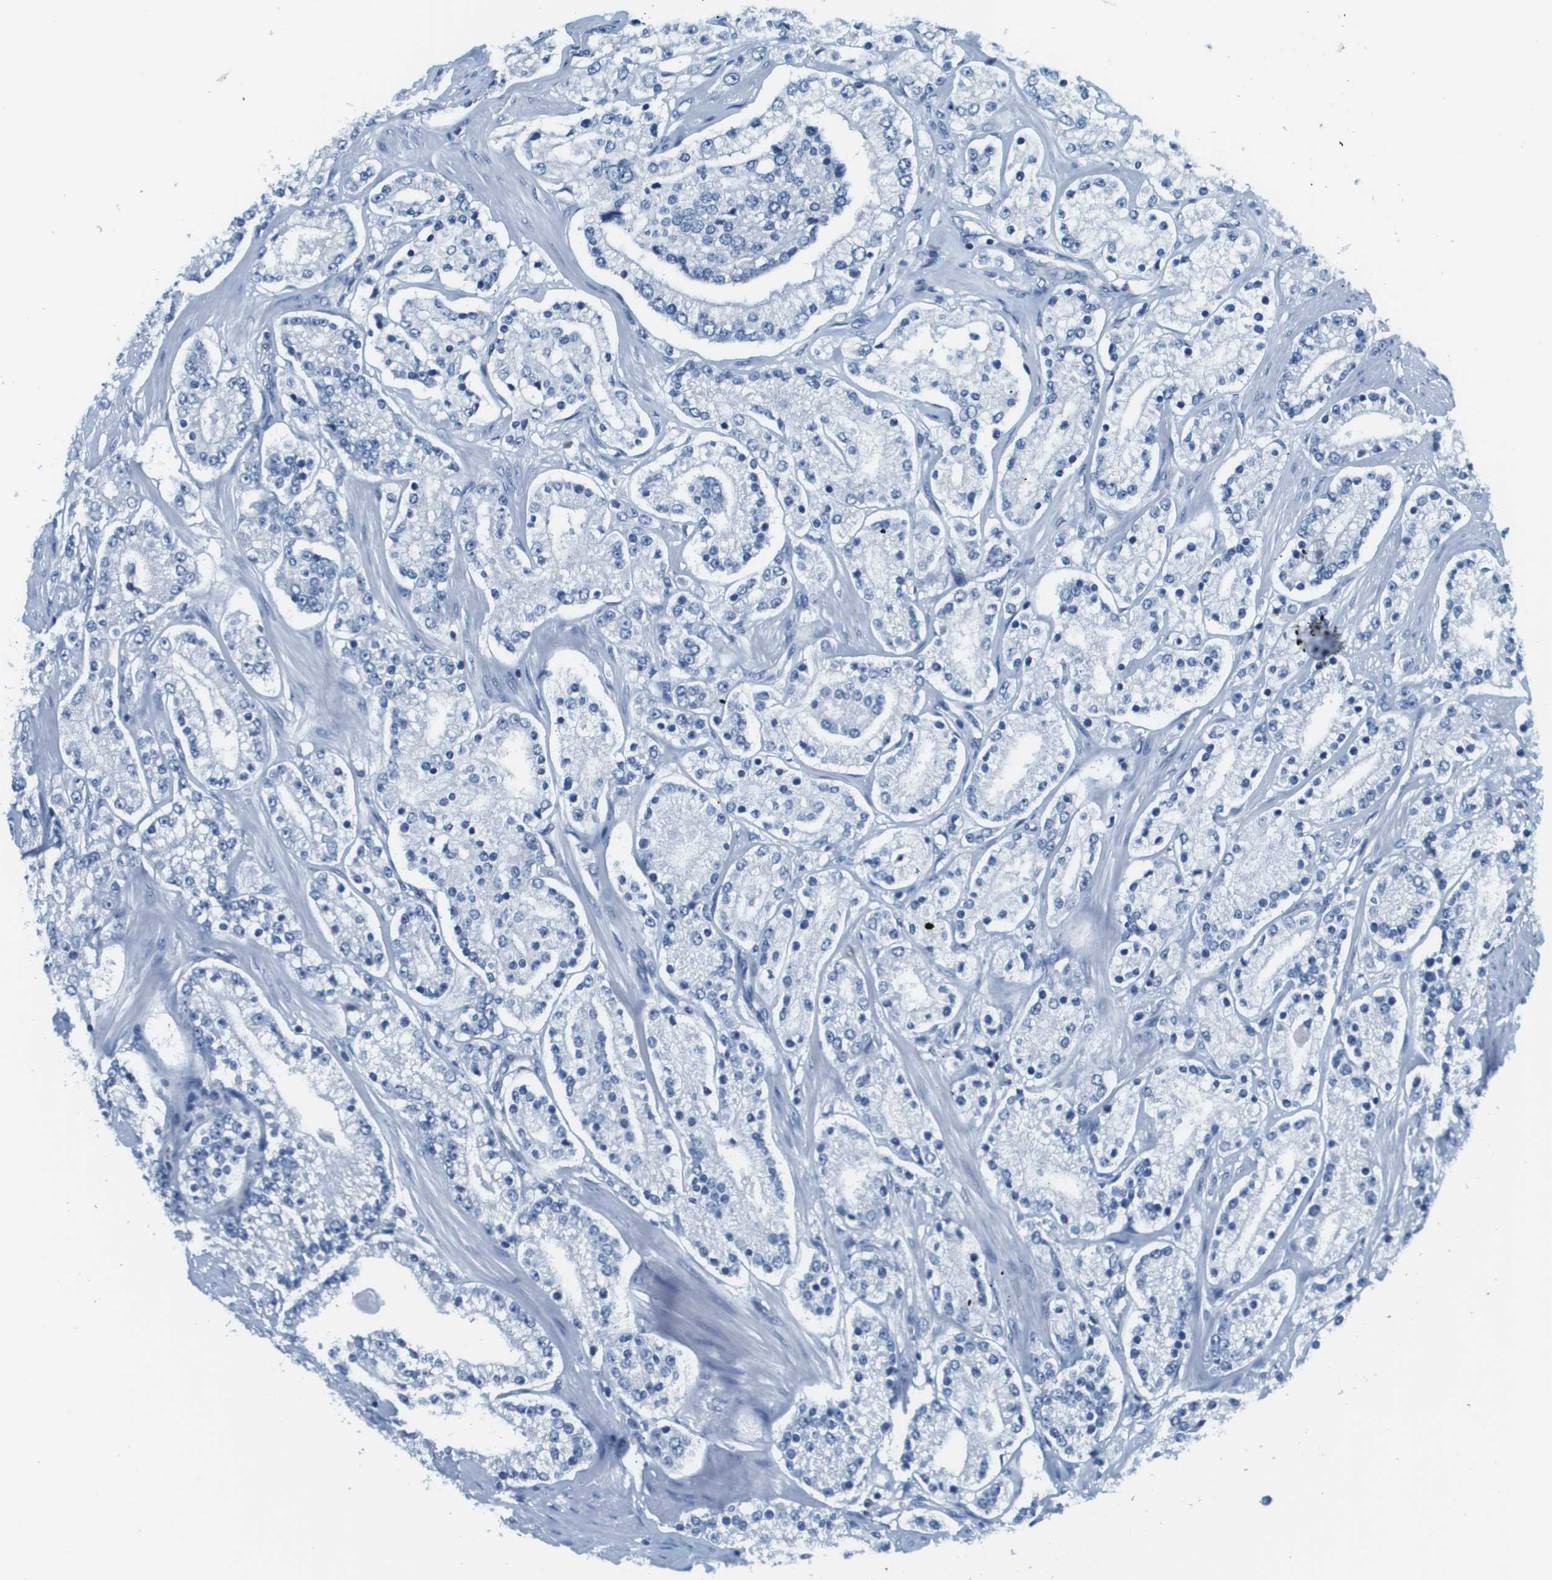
{"staining": {"intensity": "negative", "quantity": "none", "location": "none"}, "tissue": "prostate cancer", "cell_type": "Tumor cells", "image_type": "cancer", "snomed": [{"axis": "morphology", "description": "Adenocarcinoma, Low grade"}, {"axis": "topography", "description": "Prostate"}], "caption": "High power microscopy micrograph of an immunohistochemistry photomicrograph of prostate cancer (adenocarcinoma (low-grade)), revealing no significant expression in tumor cells.", "gene": "EIF2B5", "patient": {"sex": "male", "age": 63}}